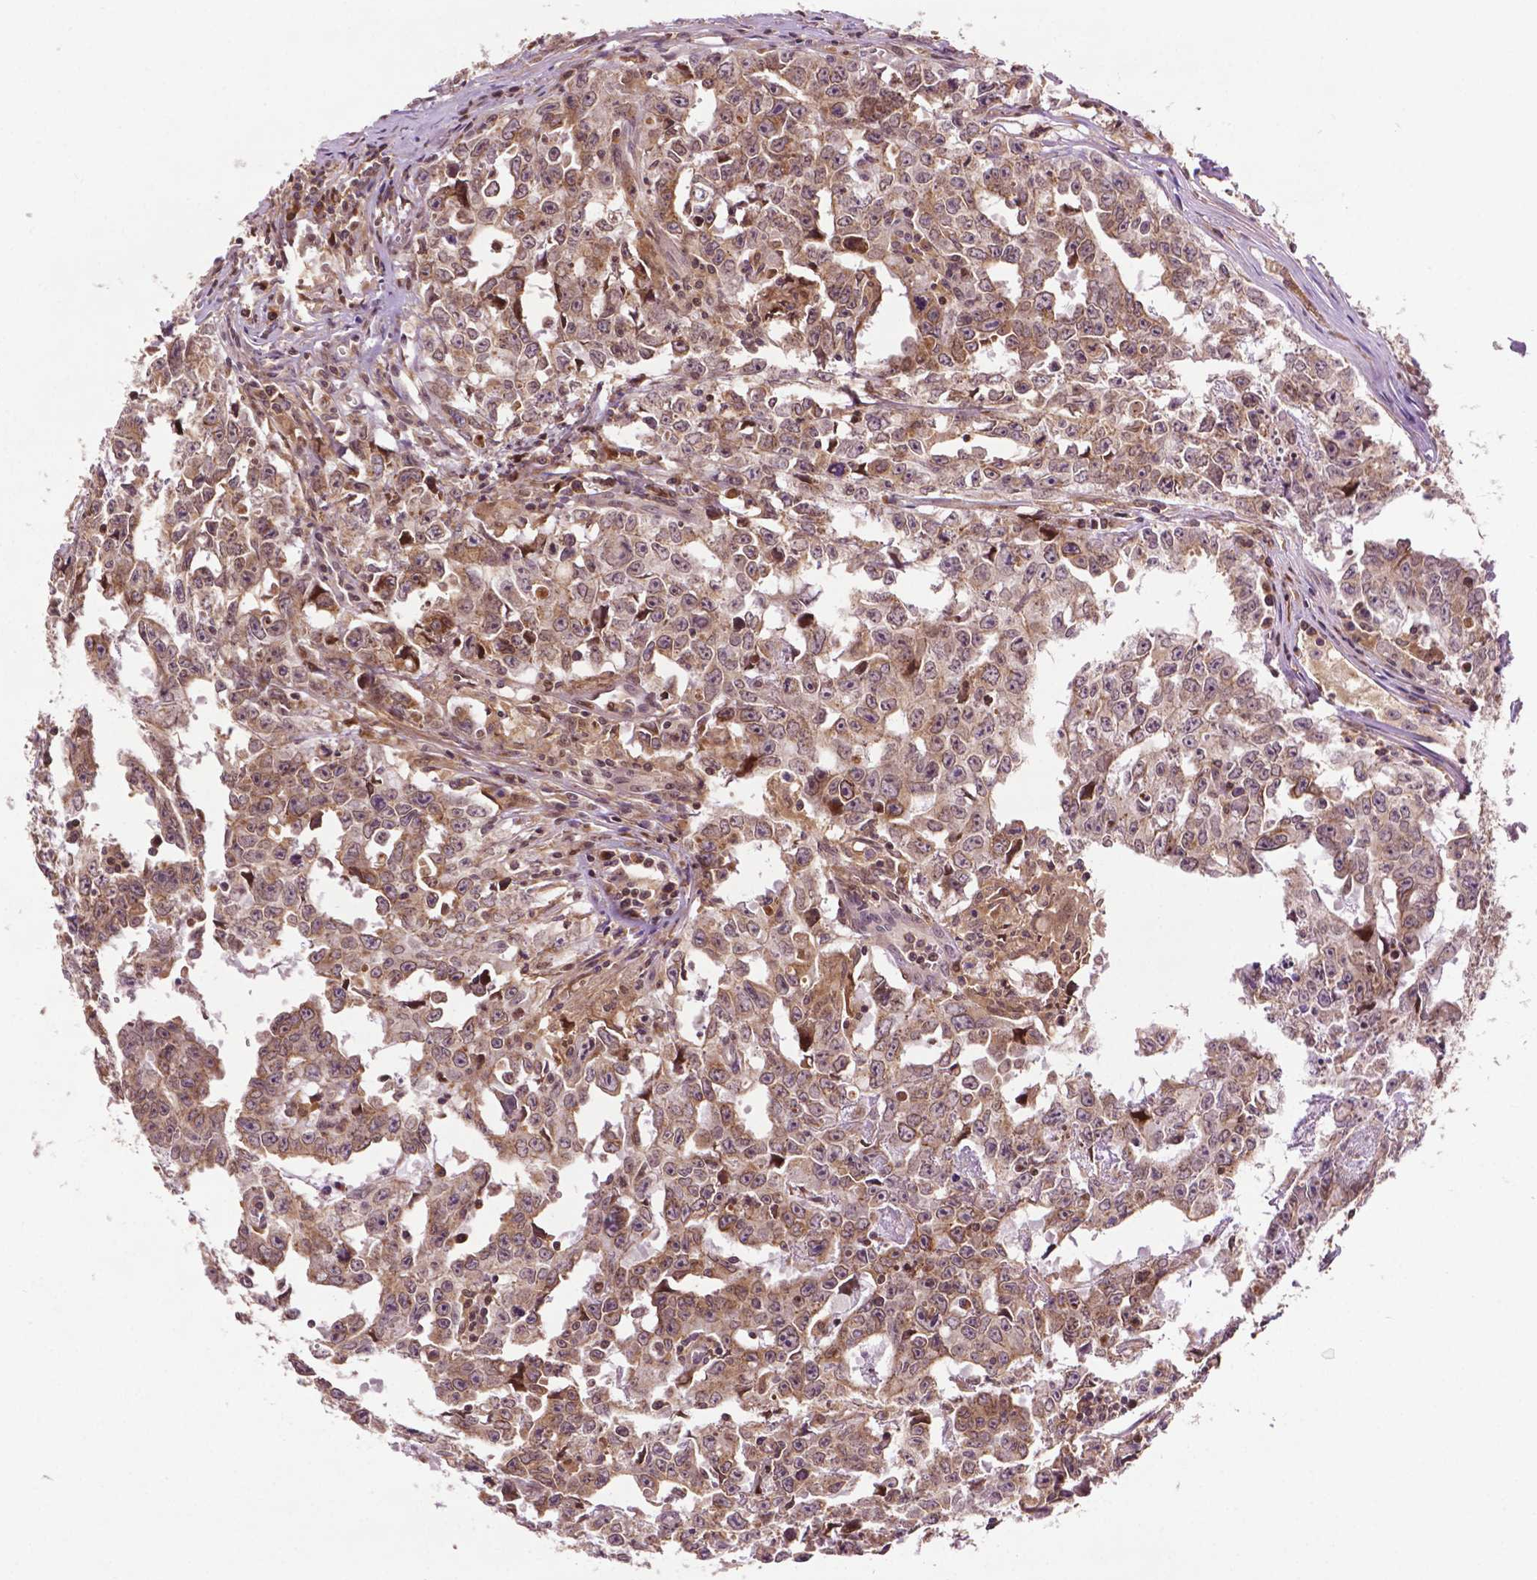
{"staining": {"intensity": "weak", "quantity": ">75%", "location": "cytoplasmic/membranous"}, "tissue": "testis cancer", "cell_type": "Tumor cells", "image_type": "cancer", "snomed": [{"axis": "morphology", "description": "Carcinoma, Embryonal, NOS"}, {"axis": "topography", "description": "Testis"}], "caption": "Human testis cancer stained for a protein (brown) reveals weak cytoplasmic/membranous positive staining in approximately >75% of tumor cells.", "gene": "TMX2", "patient": {"sex": "male", "age": 22}}